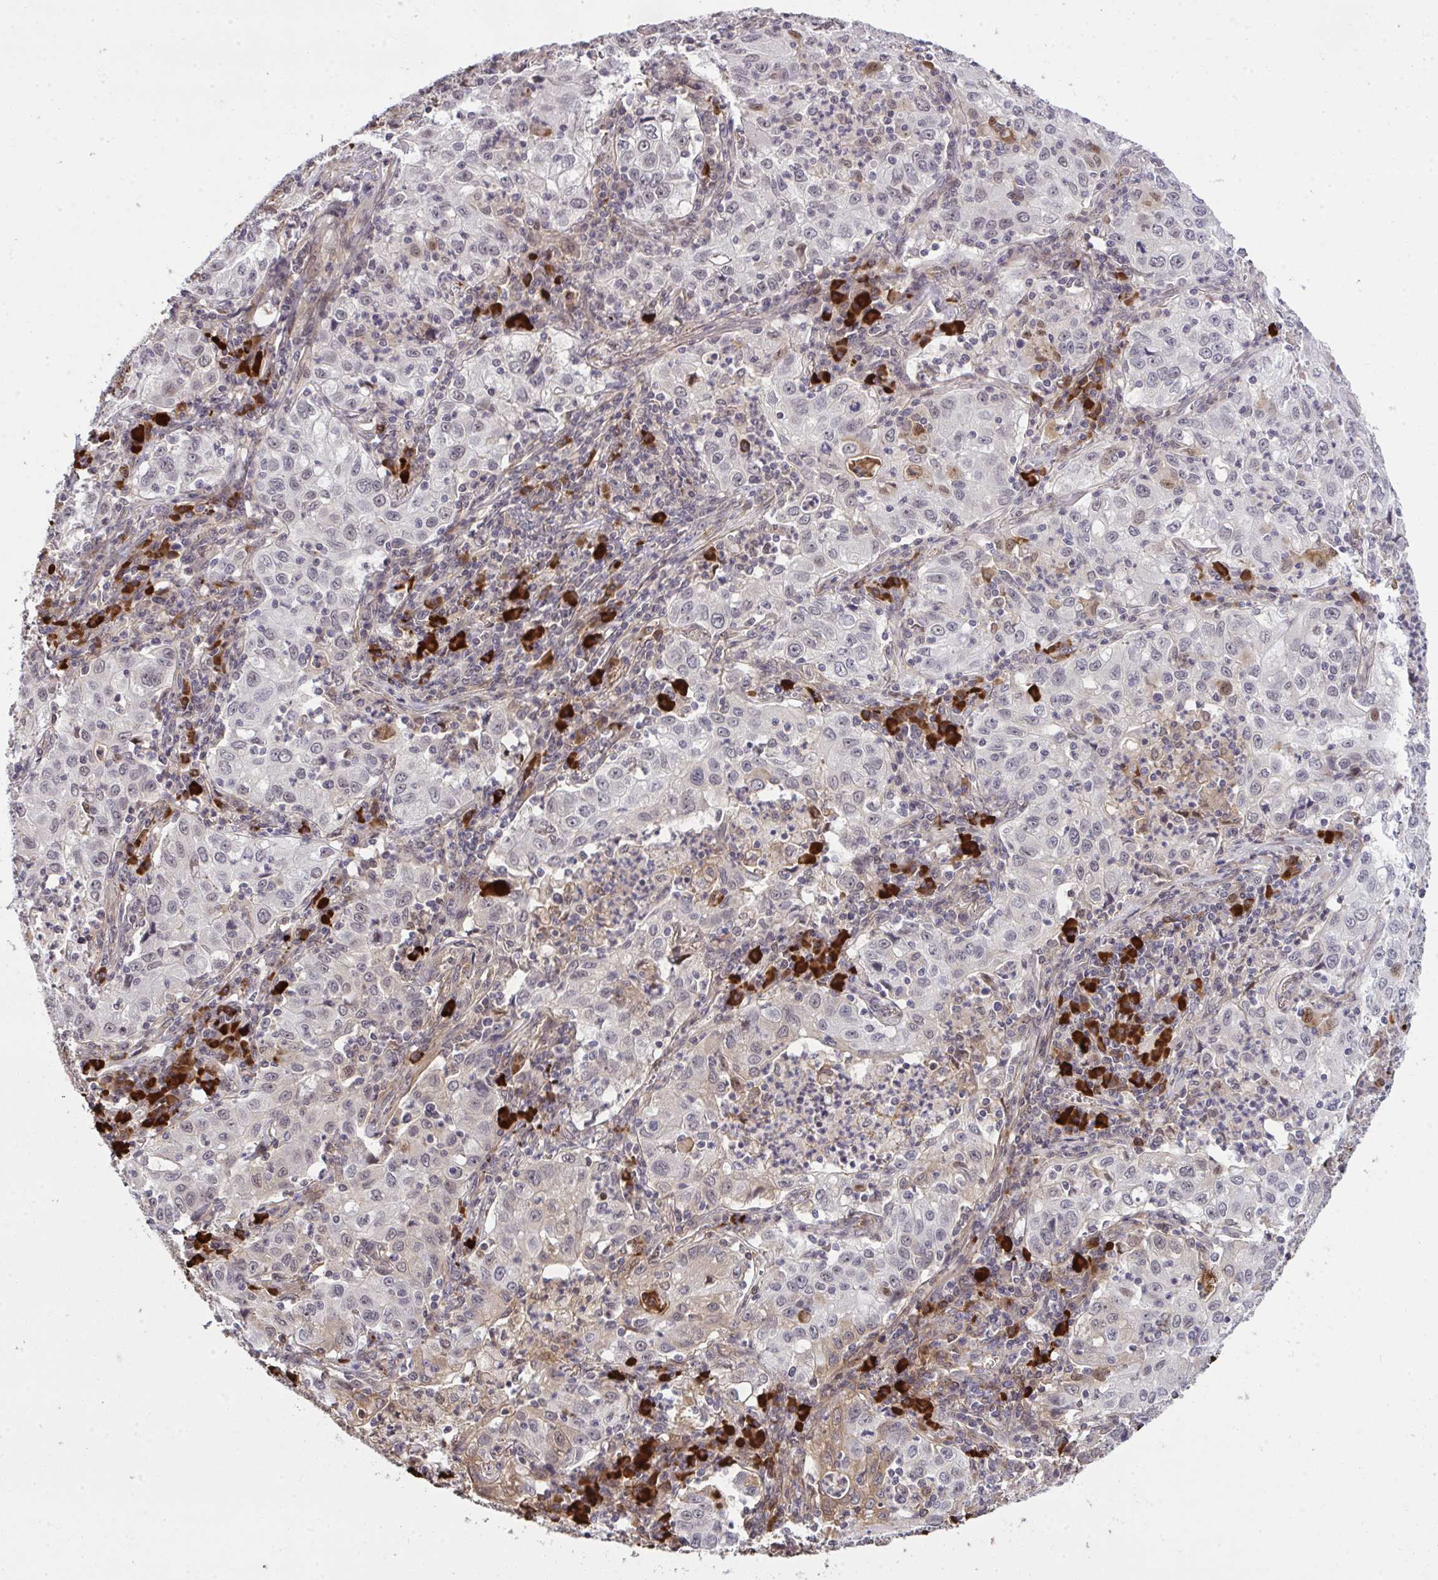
{"staining": {"intensity": "weak", "quantity": "25%-75%", "location": "nuclear"}, "tissue": "lung cancer", "cell_type": "Tumor cells", "image_type": "cancer", "snomed": [{"axis": "morphology", "description": "Squamous cell carcinoma, NOS"}, {"axis": "topography", "description": "Lung"}], "caption": "Squamous cell carcinoma (lung) tissue displays weak nuclear positivity in approximately 25%-75% of tumor cells", "gene": "ZSCAN9", "patient": {"sex": "male", "age": 71}}